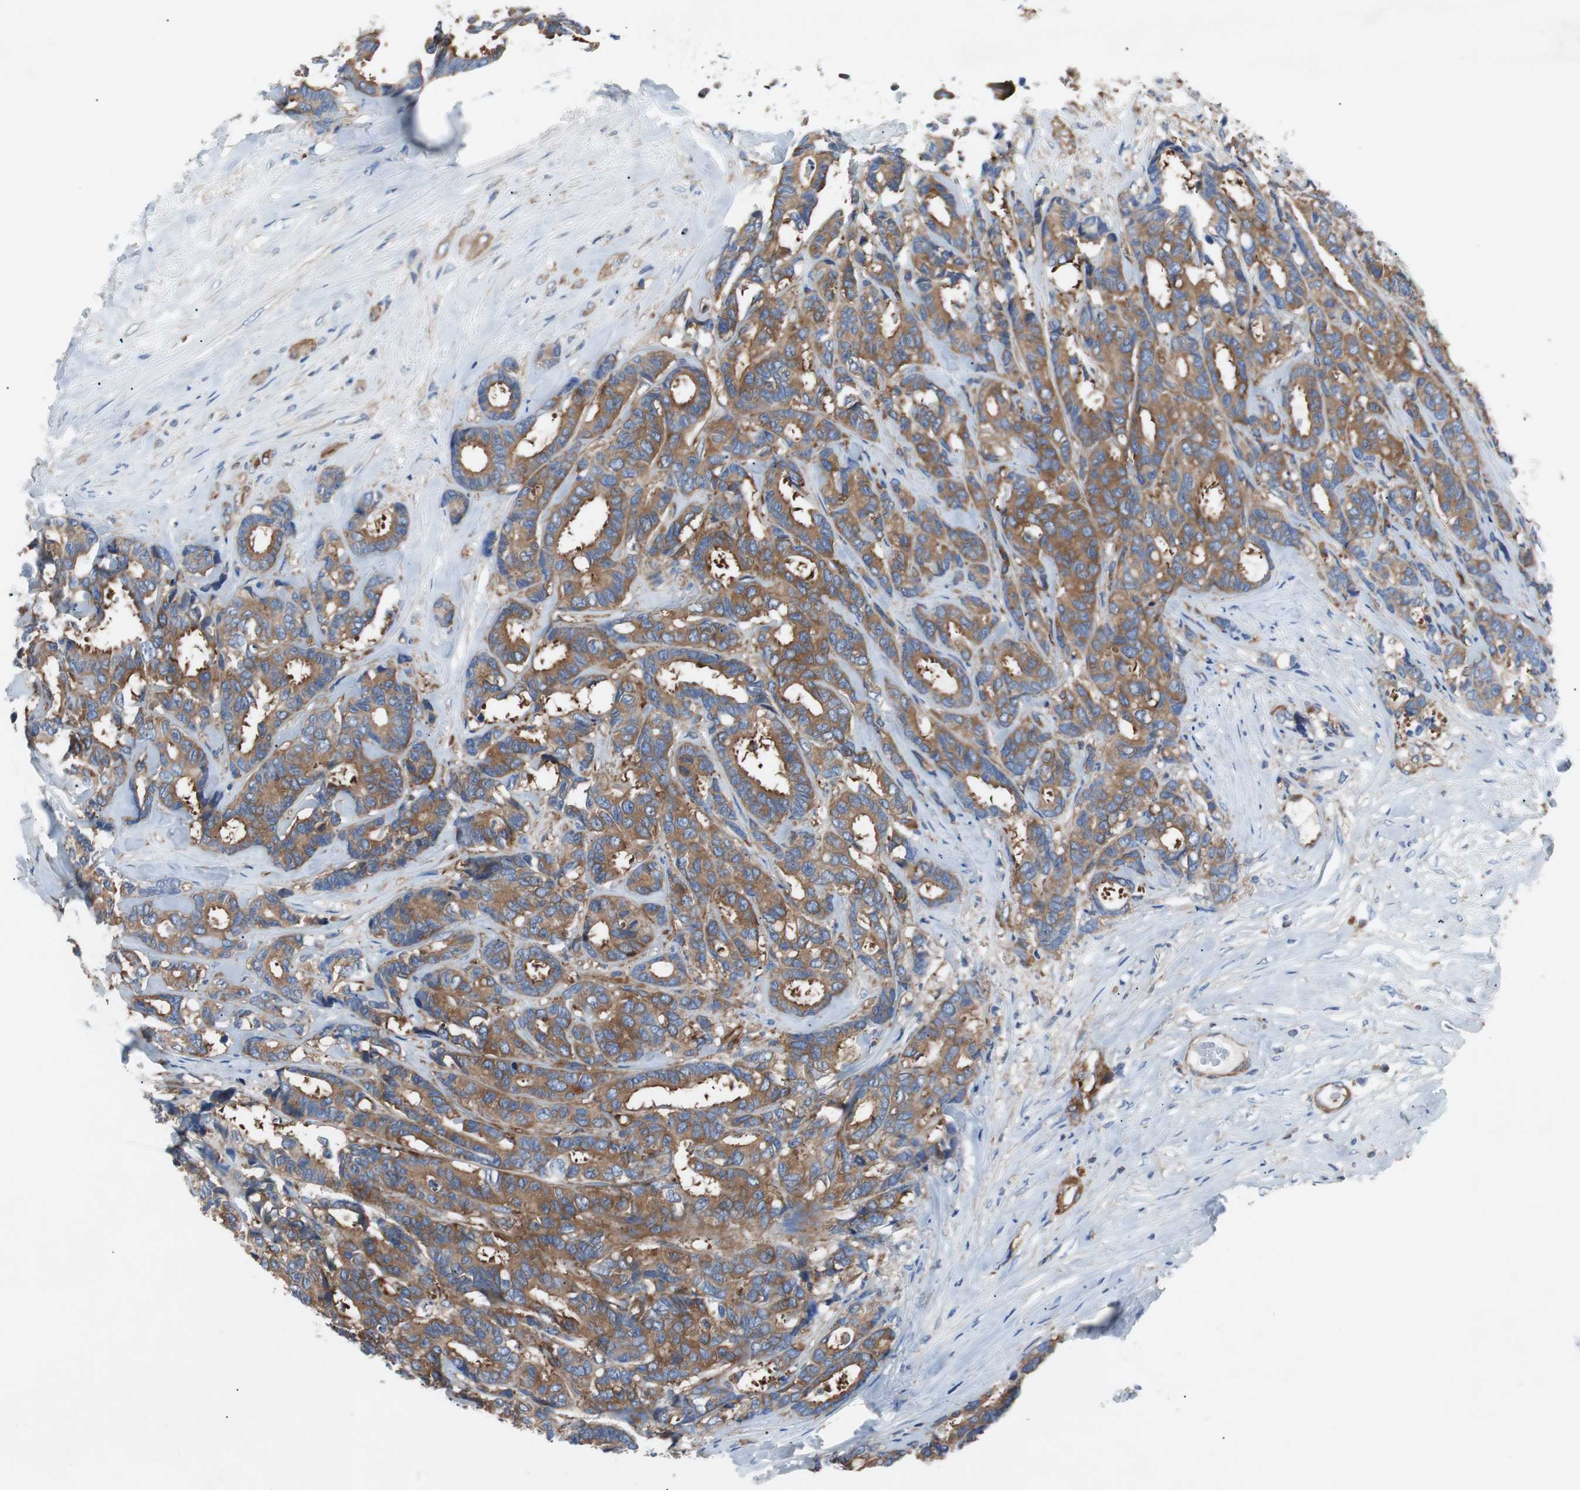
{"staining": {"intensity": "strong", "quantity": ">75%", "location": "cytoplasmic/membranous"}, "tissue": "breast cancer", "cell_type": "Tumor cells", "image_type": "cancer", "snomed": [{"axis": "morphology", "description": "Duct carcinoma"}, {"axis": "topography", "description": "Breast"}], "caption": "Strong cytoplasmic/membranous staining for a protein is appreciated in about >75% of tumor cells of intraductal carcinoma (breast) using immunohistochemistry.", "gene": "GYS1", "patient": {"sex": "female", "age": 87}}